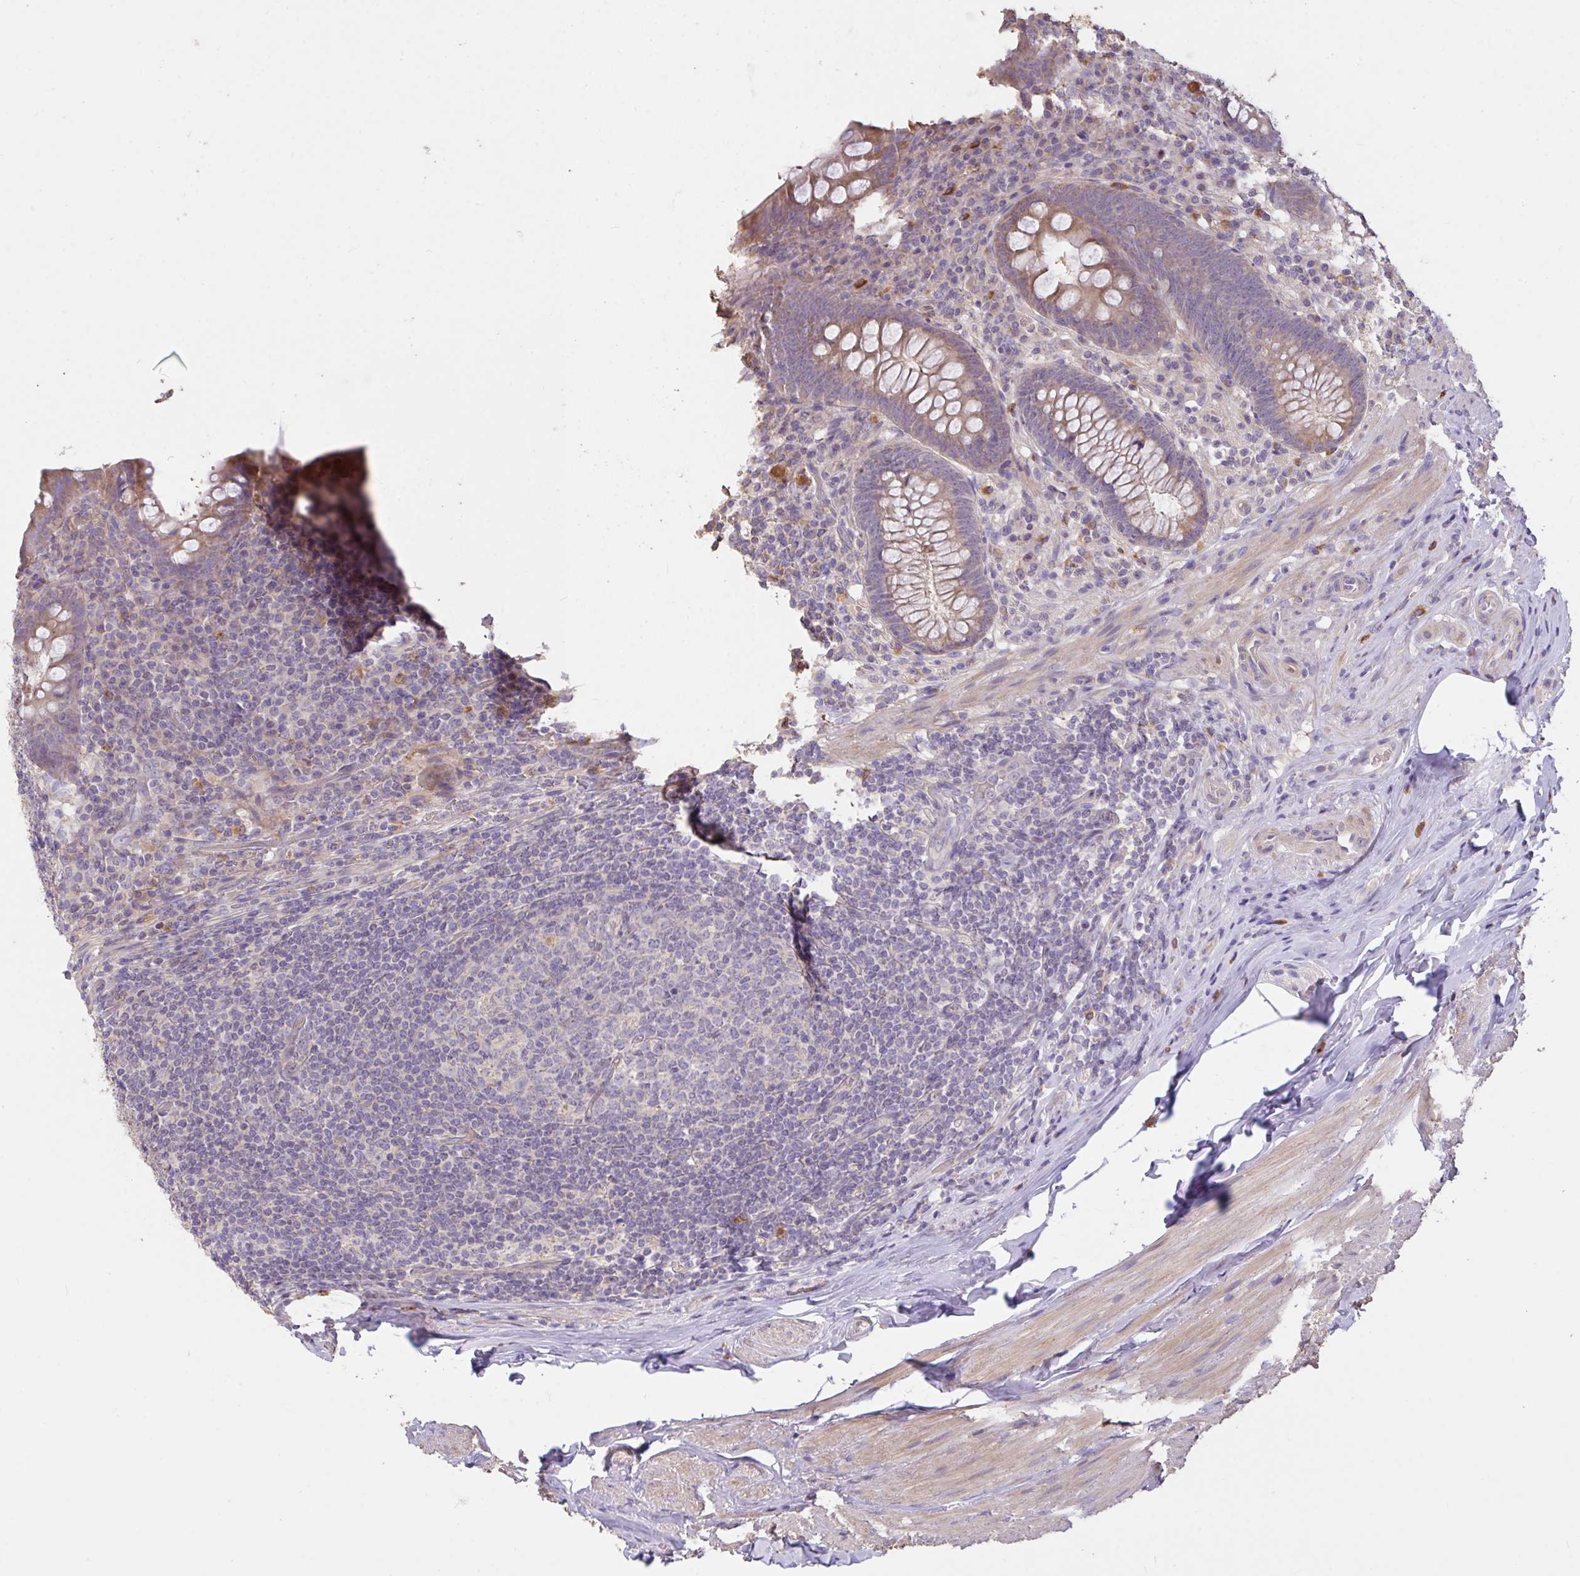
{"staining": {"intensity": "weak", "quantity": "25%-75%", "location": "cytoplasmic/membranous"}, "tissue": "appendix", "cell_type": "Glandular cells", "image_type": "normal", "snomed": [{"axis": "morphology", "description": "Normal tissue, NOS"}, {"axis": "topography", "description": "Appendix"}], "caption": "A low amount of weak cytoplasmic/membranous positivity is identified in approximately 25%-75% of glandular cells in unremarkable appendix.", "gene": "FCER1A", "patient": {"sex": "male", "age": 71}}